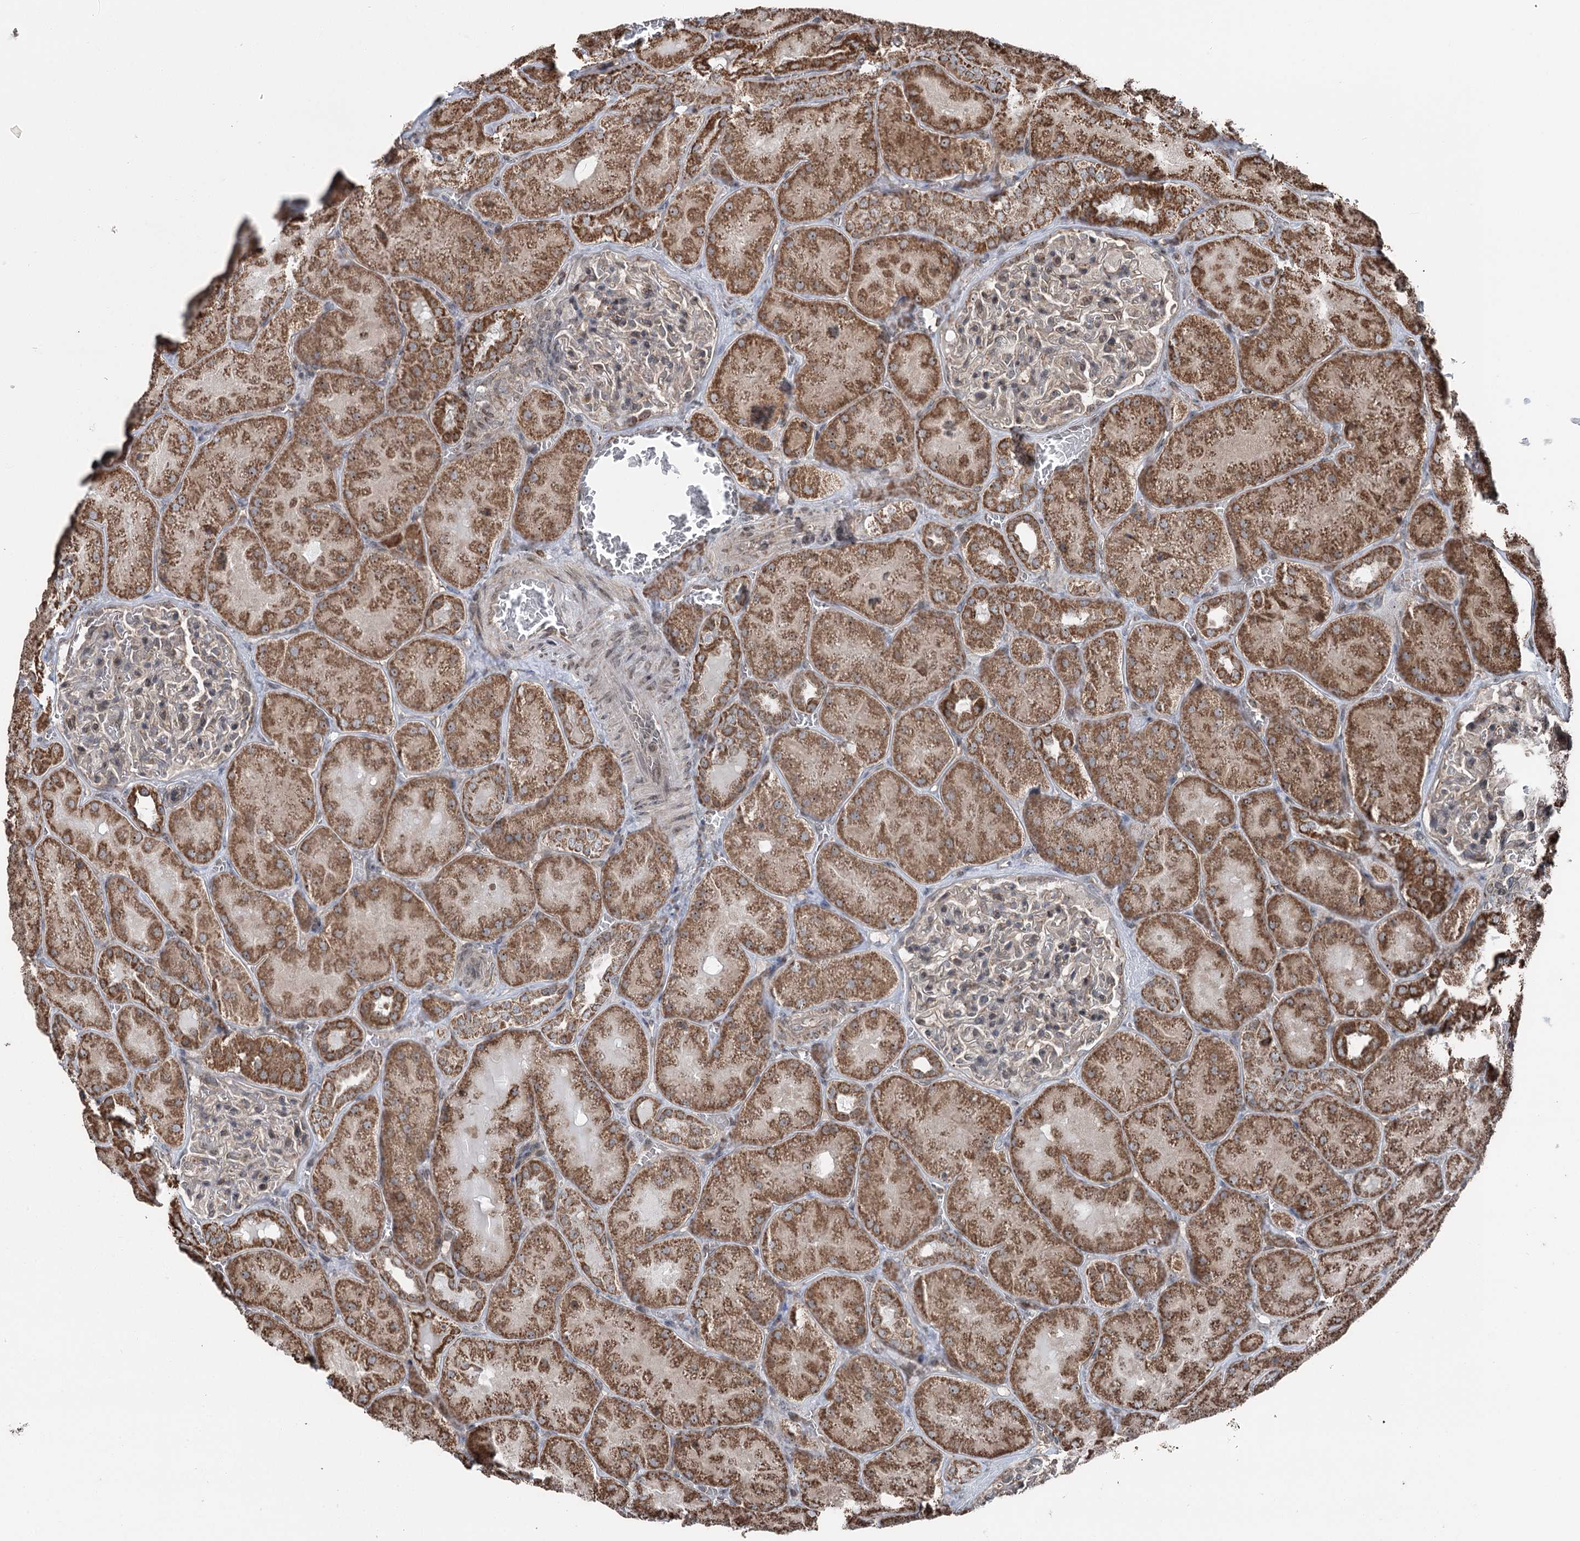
{"staining": {"intensity": "negative", "quantity": "none", "location": "none"}, "tissue": "kidney", "cell_type": "Cells in glomeruli", "image_type": "normal", "snomed": [{"axis": "morphology", "description": "Normal tissue, NOS"}, {"axis": "topography", "description": "Kidney"}], "caption": "Immunohistochemistry (IHC) micrograph of unremarkable kidney stained for a protein (brown), which shows no positivity in cells in glomeruli.", "gene": "STEEP1", "patient": {"sex": "male", "age": 28}}